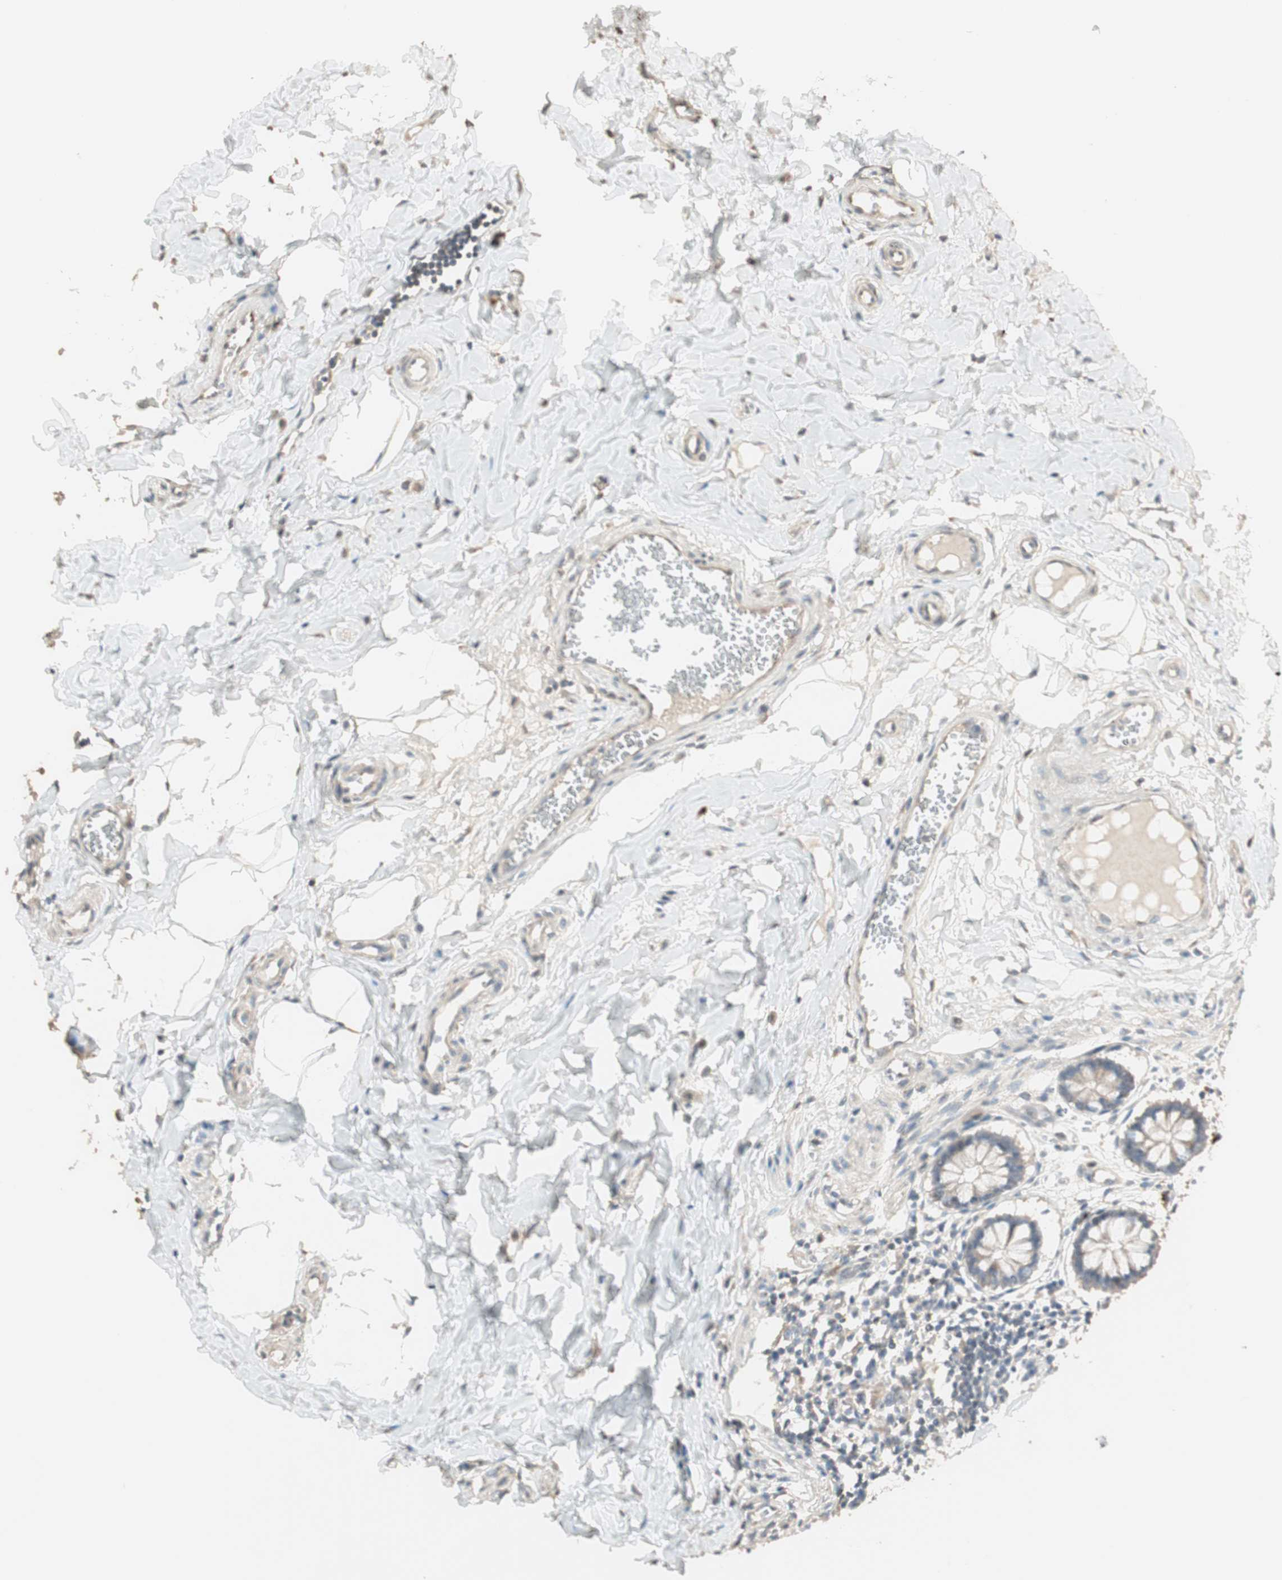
{"staining": {"intensity": "weak", "quantity": "25%-75%", "location": "cytoplasmic/membranous"}, "tissue": "colon", "cell_type": "Endothelial cells", "image_type": "normal", "snomed": [{"axis": "morphology", "description": "Normal tissue, NOS"}, {"axis": "morphology", "description": "Adenocarcinoma, NOS"}, {"axis": "topography", "description": "Colon"}, {"axis": "topography", "description": "Peripheral nerve tissue"}], "caption": "The histopathology image exhibits staining of normal colon, revealing weak cytoplasmic/membranous protein positivity (brown color) within endothelial cells. (brown staining indicates protein expression, while blue staining denotes nuclei).", "gene": "RARRES1", "patient": {"sex": "male", "age": 14}}